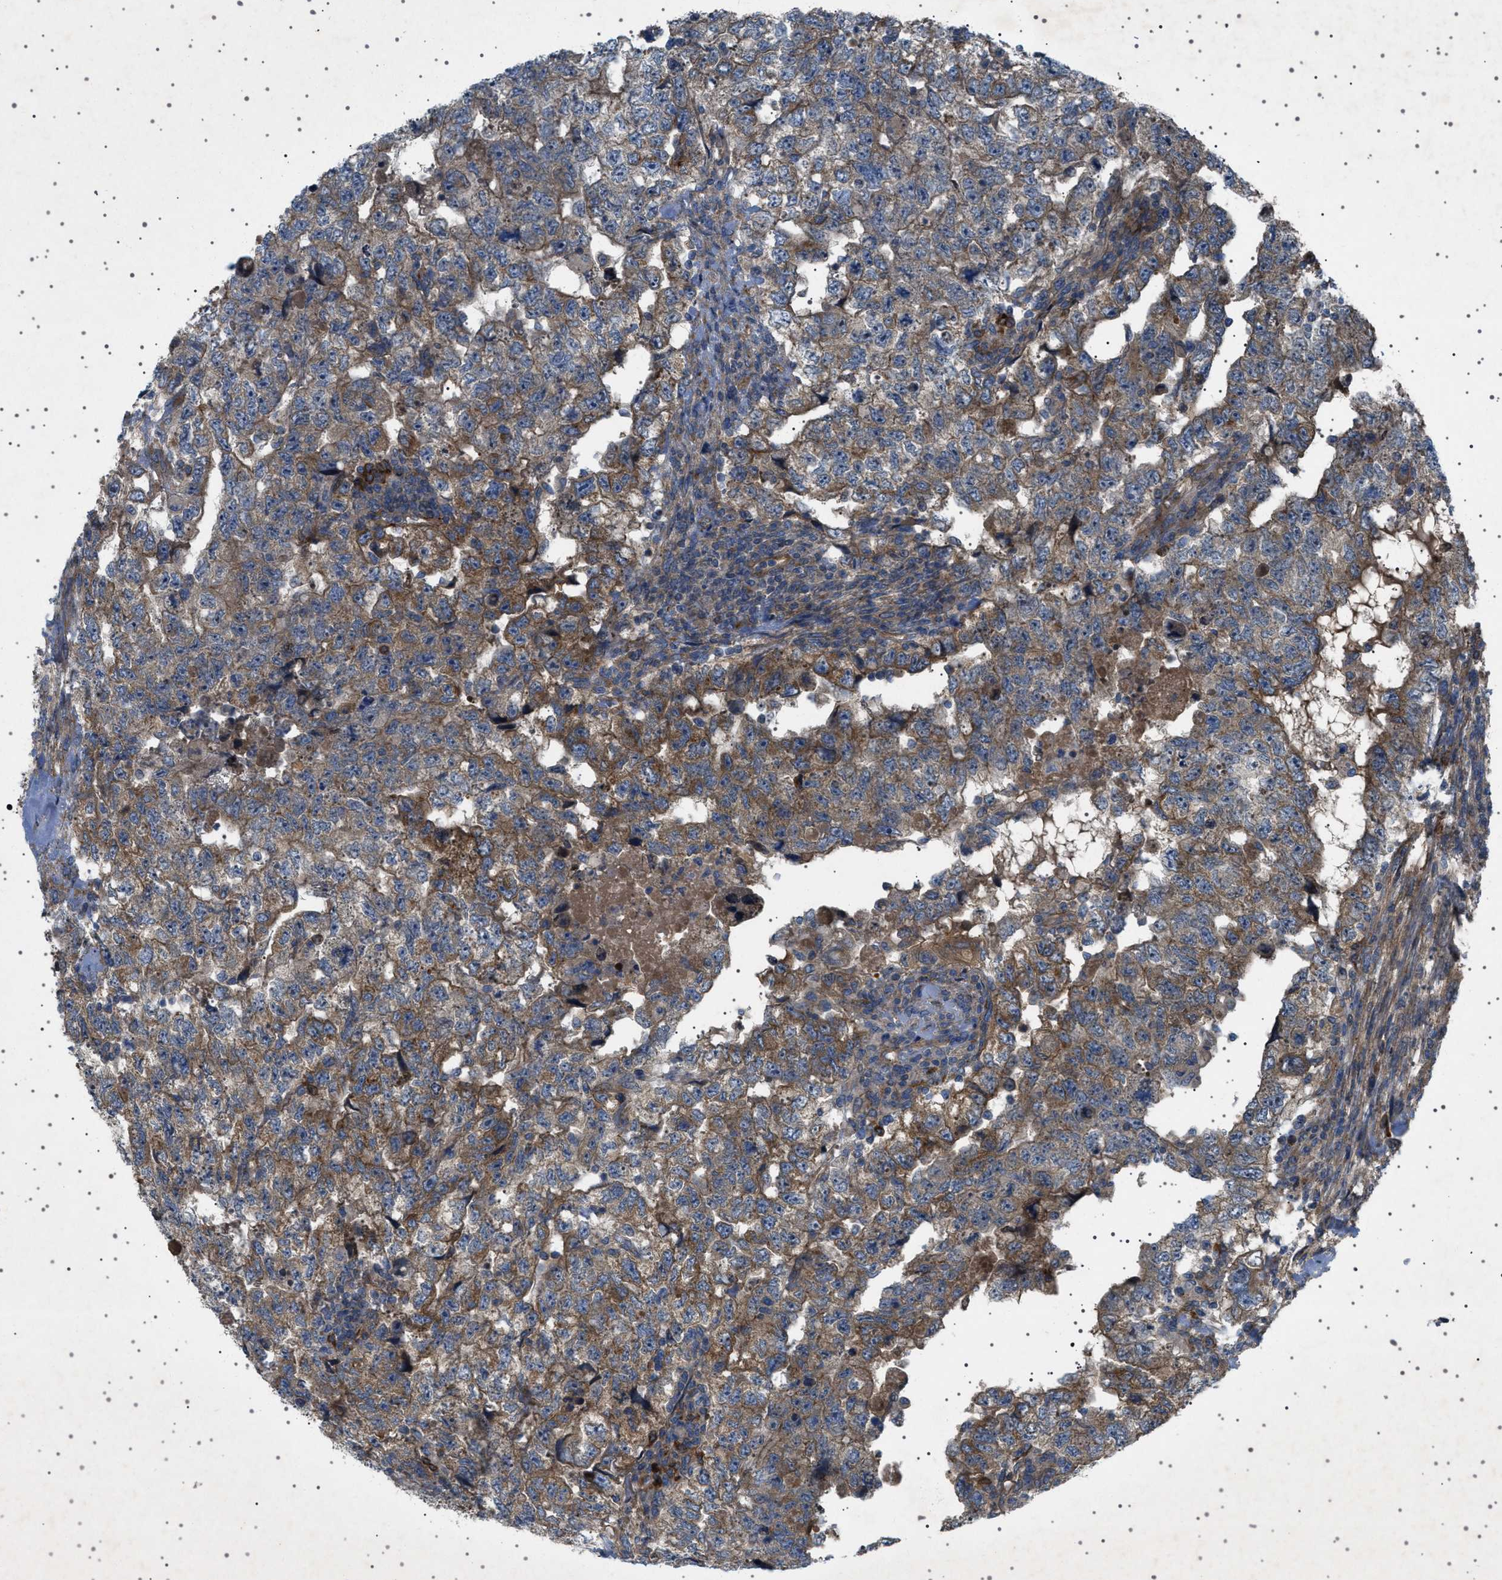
{"staining": {"intensity": "strong", "quantity": "25%-75%", "location": "cytoplasmic/membranous"}, "tissue": "testis cancer", "cell_type": "Tumor cells", "image_type": "cancer", "snomed": [{"axis": "morphology", "description": "Carcinoma, Embryonal, NOS"}, {"axis": "topography", "description": "Testis"}], "caption": "This is an image of immunohistochemistry (IHC) staining of embryonal carcinoma (testis), which shows strong expression in the cytoplasmic/membranous of tumor cells.", "gene": "CCDC186", "patient": {"sex": "male", "age": 36}}